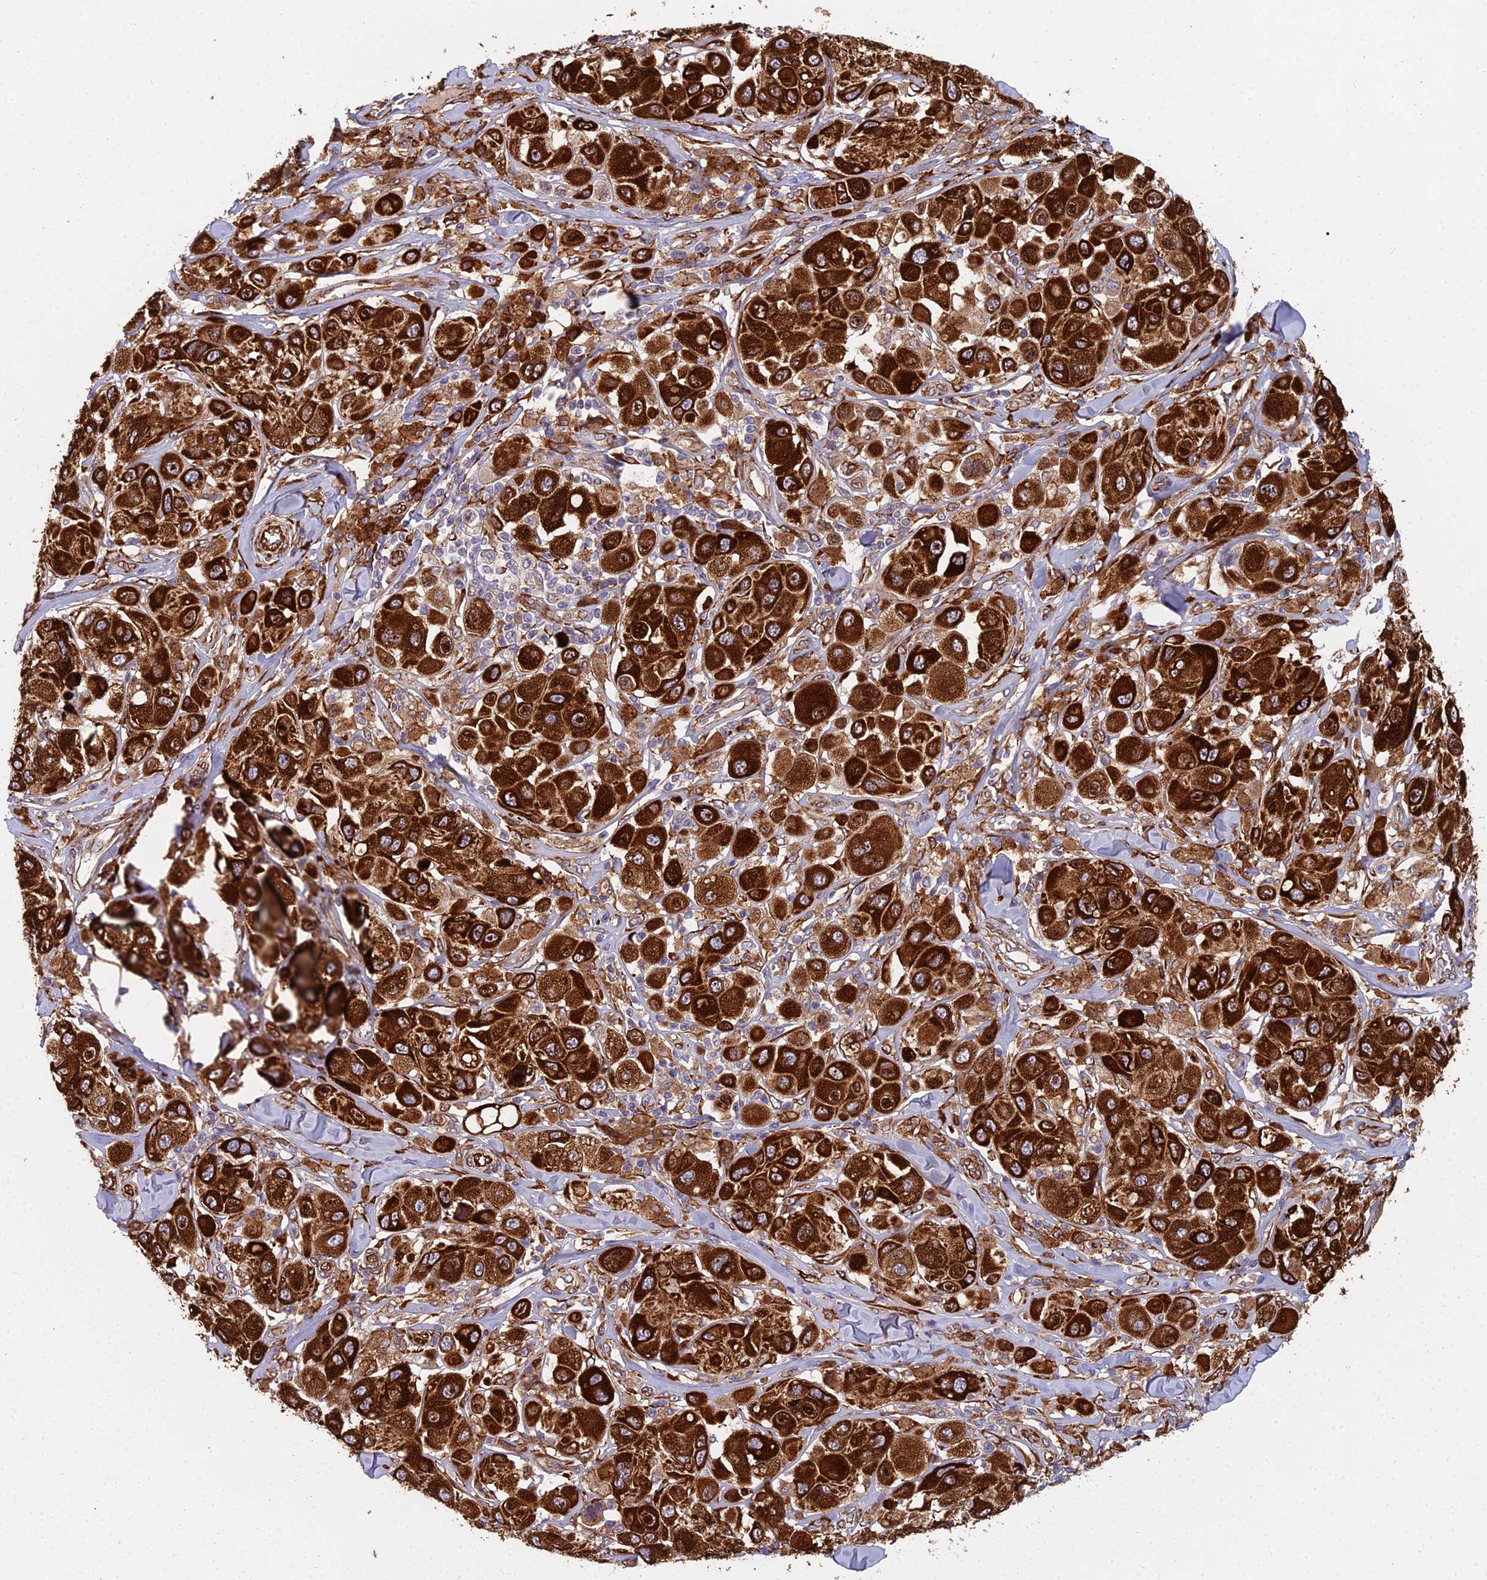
{"staining": {"intensity": "strong", "quantity": ">75%", "location": "cytoplasmic/membranous"}, "tissue": "melanoma", "cell_type": "Tumor cells", "image_type": "cancer", "snomed": [{"axis": "morphology", "description": "Malignant melanoma, Metastatic site"}, {"axis": "topography", "description": "Skin"}], "caption": "Immunohistochemical staining of melanoma exhibits high levels of strong cytoplasmic/membranous protein staining in about >75% of tumor cells.", "gene": "NDUFAF7", "patient": {"sex": "male", "age": 41}}